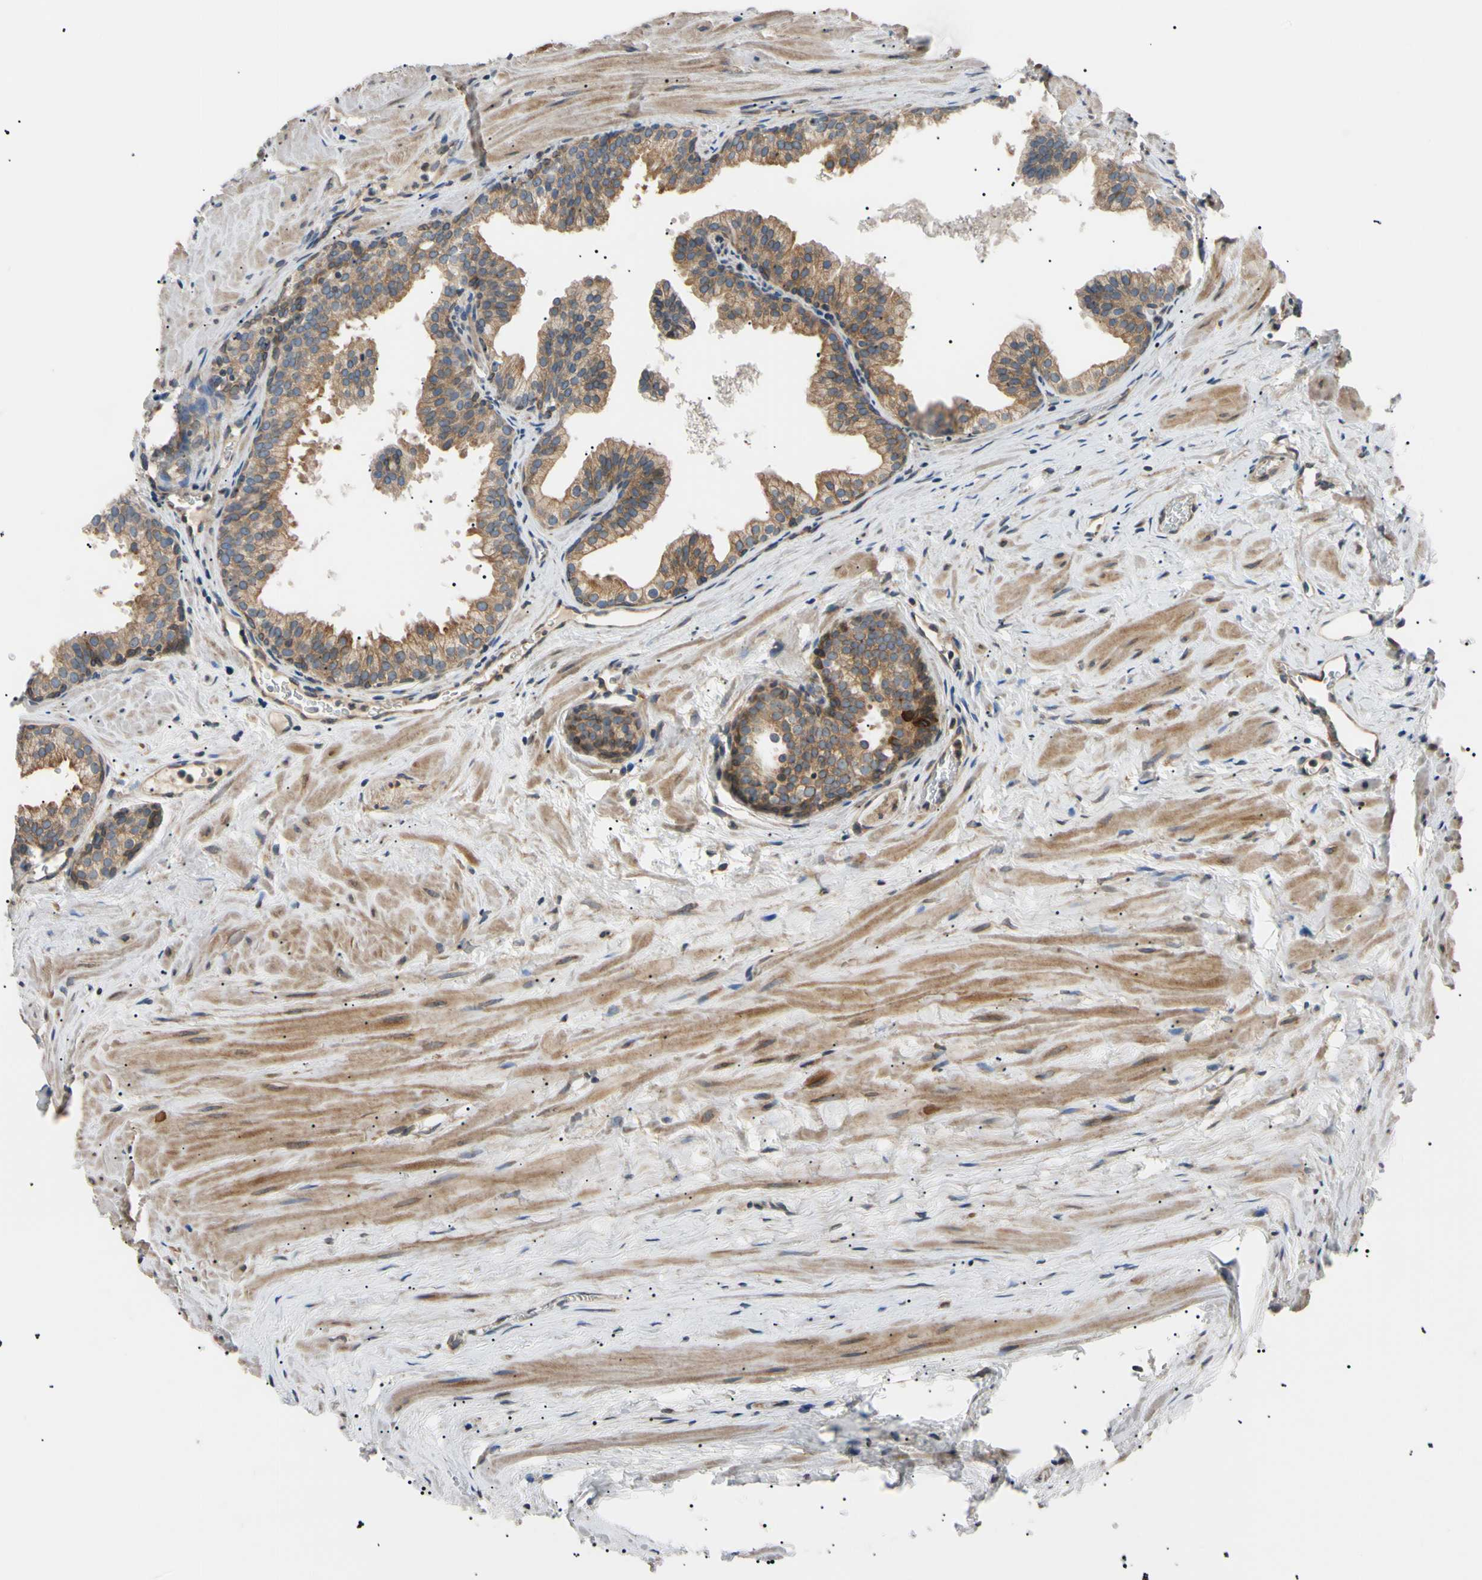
{"staining": {"intensity": "moderate", "quantity": ">75%", "location": "cytoplasmic/membranous"}, "tissue": "prostate cancer", "cell_type": "Tumor cells", "image_type": "cancer", "snomed": [{"axis": "morphology", "description": "Adenocarcinoma, Low grade"}, {"axis": "topography", "description": "Prostate"}], "caption": "Human prostate cancer stained with a brown dye reveals moderate cytoplasmic/membranous positive positivity in approximately >75% of tumor cells.", "gene": "VAPA", "patient": {"sex": "male", "age": 59}}